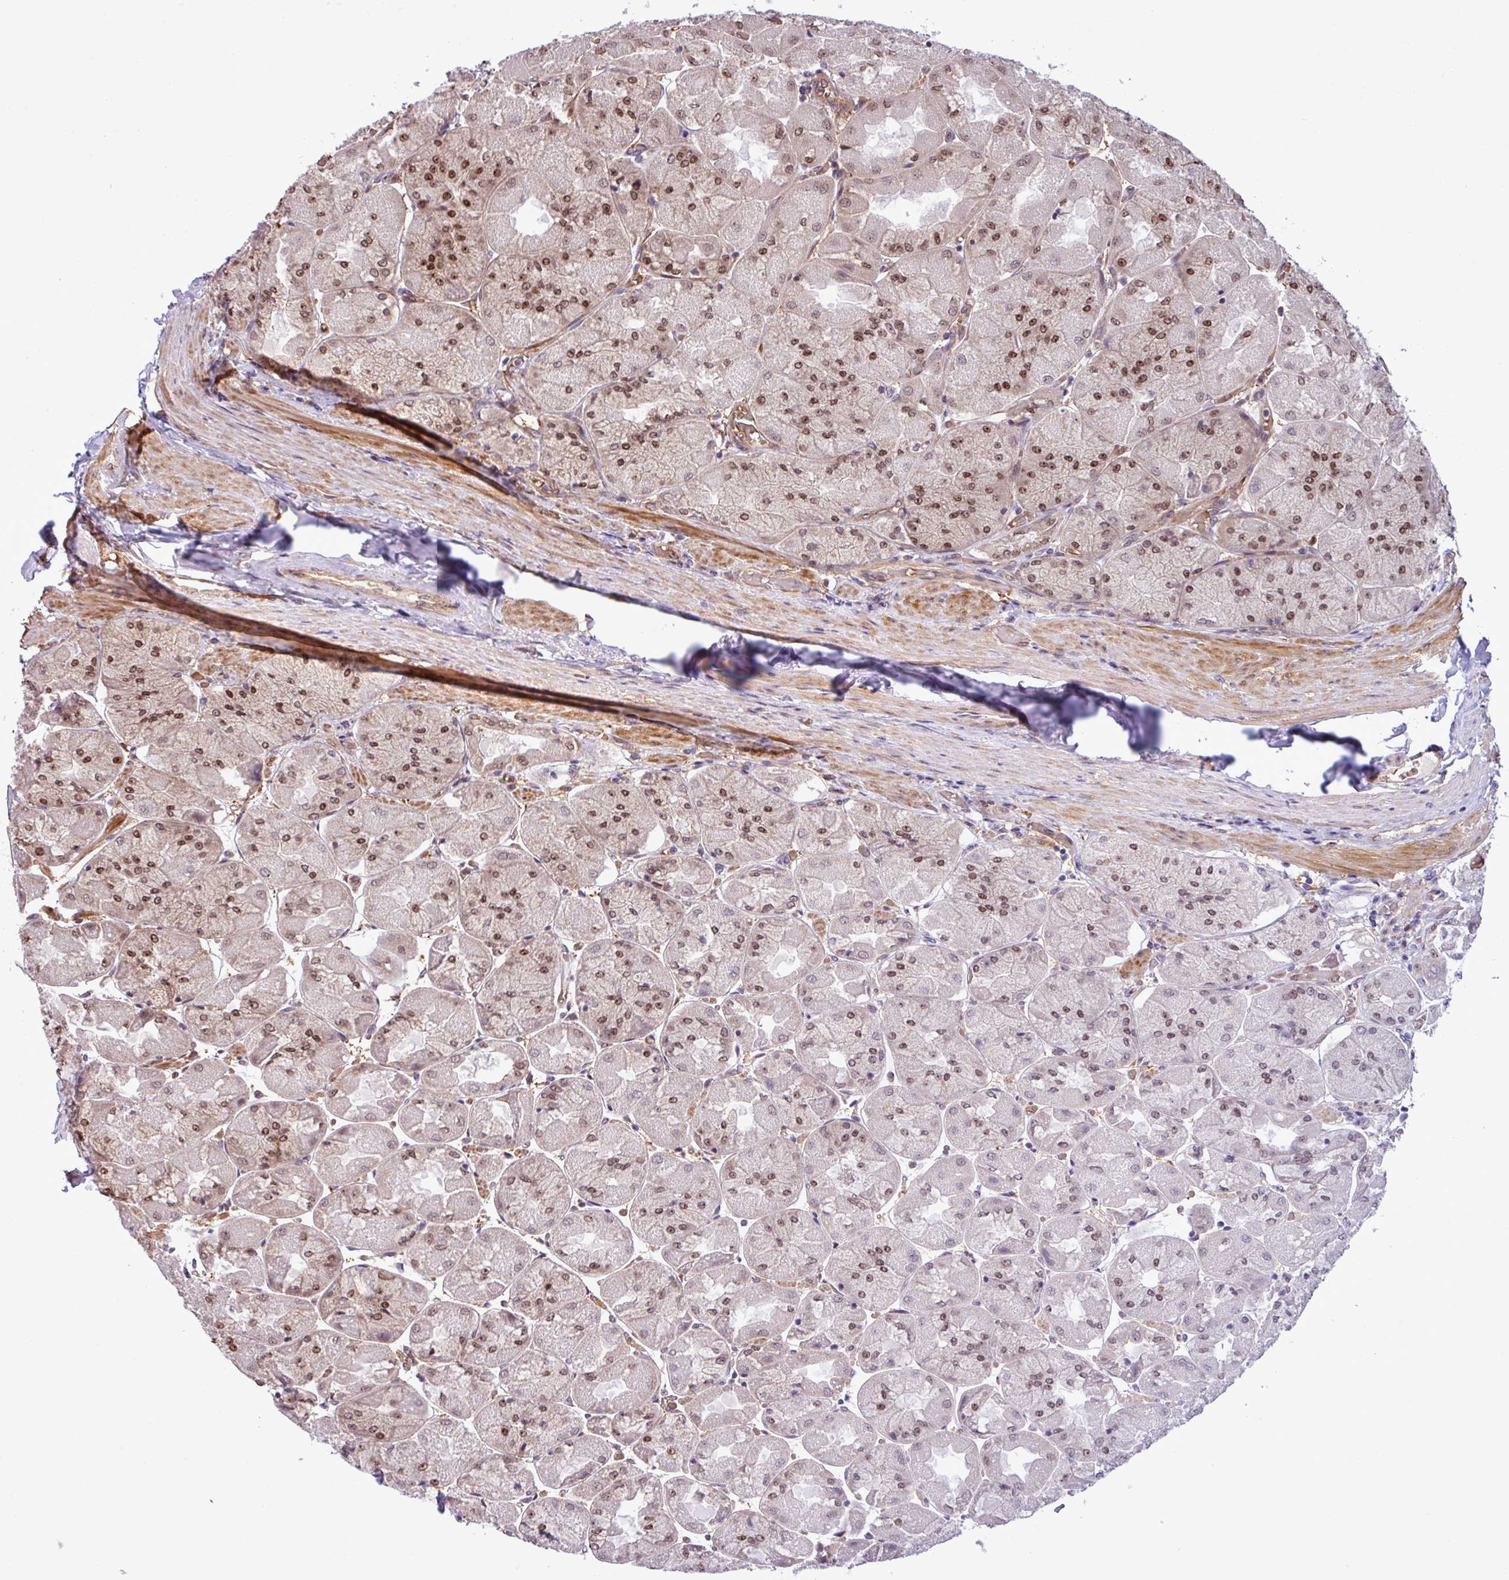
{"staining": {"intensity": "moderate", "quantity": "25%-75%", "location": "nuclear"}, "tissue": "stomach", "cell_type": "Glandular cells", "image_type": "normal", "snomed": [{"axis": "morphology", "description": "Normal tissue, NOS"}, {"axis": "topography", "description": "Stomach"}], "caption": "Brown immunohistochemical staining in unremarkable human stomach displays moderate nuclear positivity in about 25%-75% of glandular cells.", "gene": "C7orf50", "patient": {"sex": "female", "age": 61}}